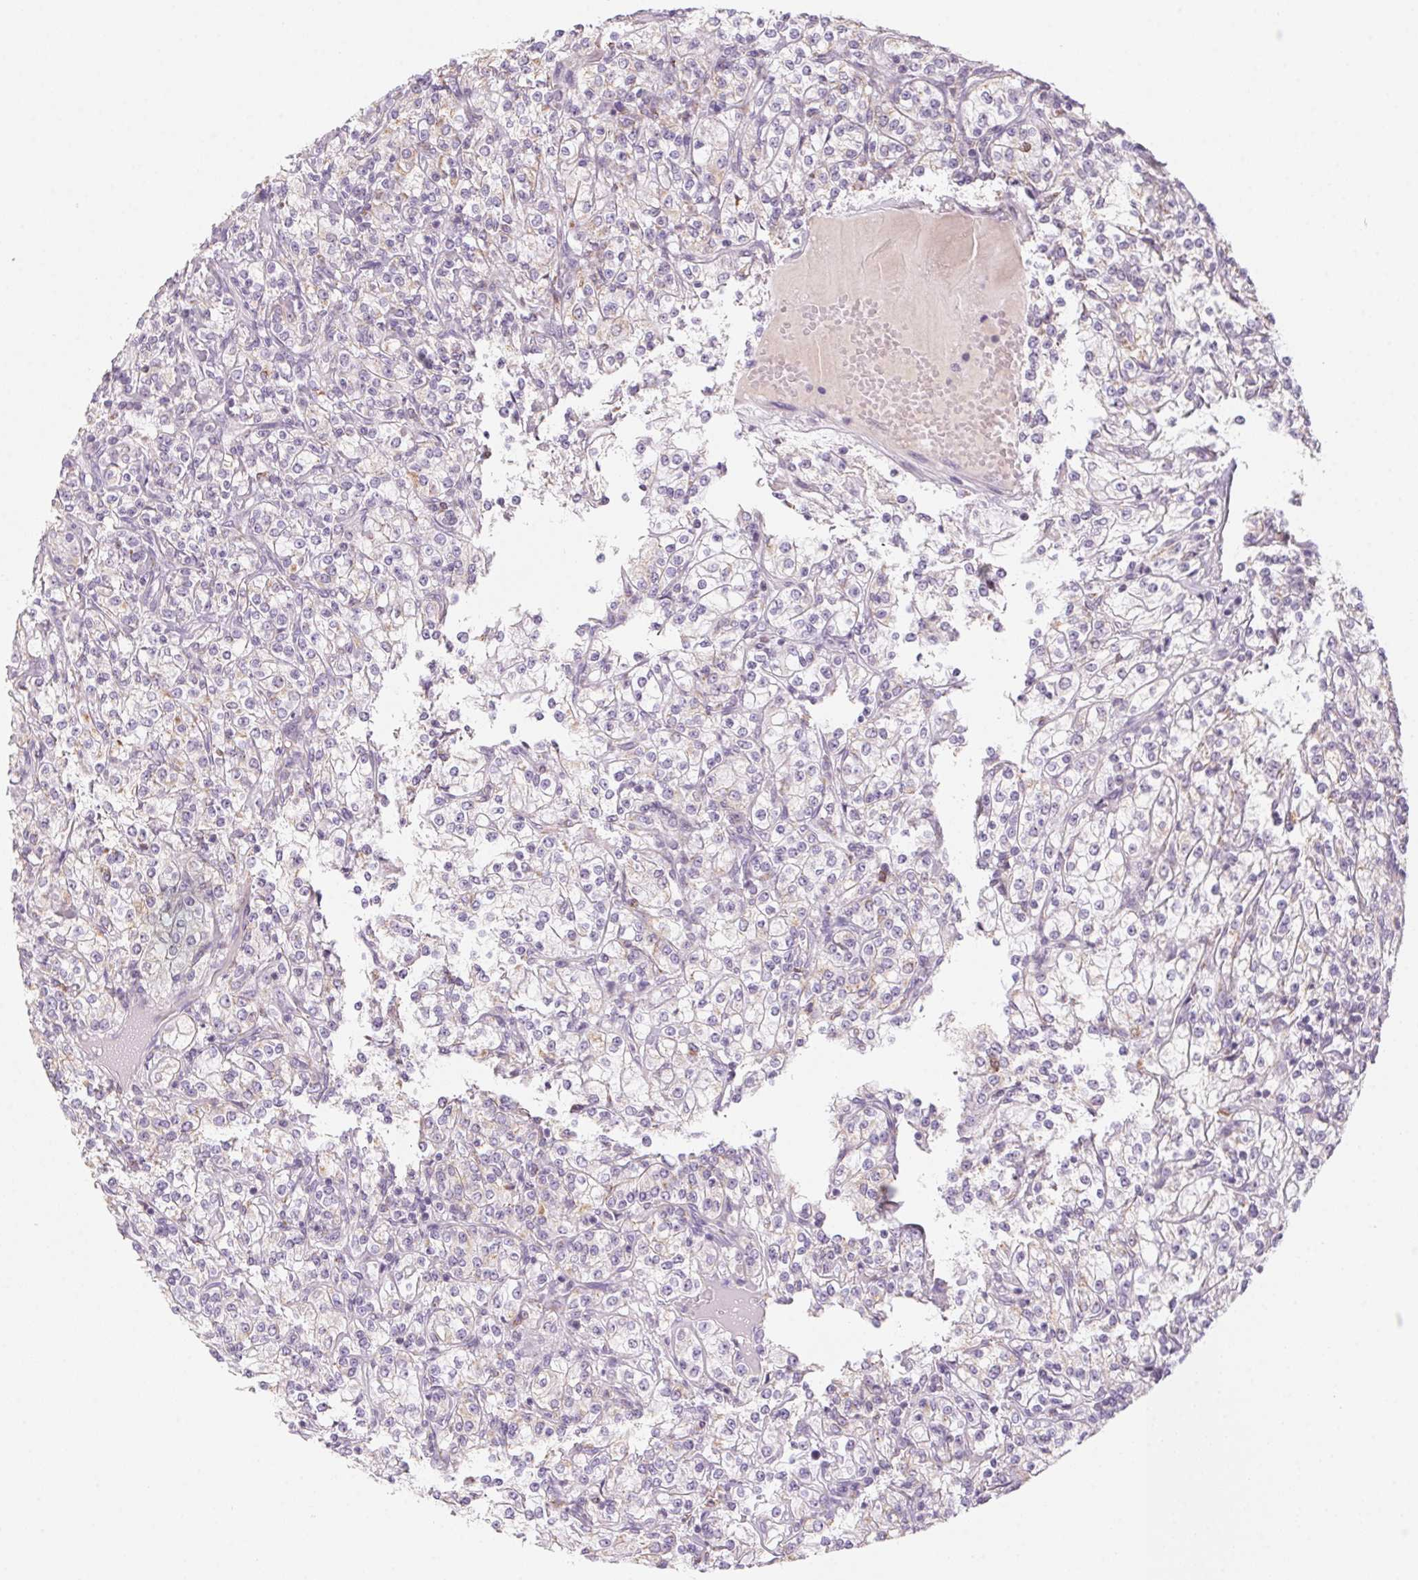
{"staining": {"intensity": "negative", "quantity": "none", "location": "none"}, "tissue": "renal cancer", "cell_type": "Tumor cells", "image_type": "cancer", "snomed": [{"axis": "morphology", "description": "Adenocarcinoma, NOS"}, {"axis": "topography", "description": "Kidney"}], "caption": "A micrograph of renal cancer (adenocarcinoma) stained for a protein demonstrates no brown staining in tumor cells.", "gene": "PRPH", "patient": {"sex": "male", "age": 77}}